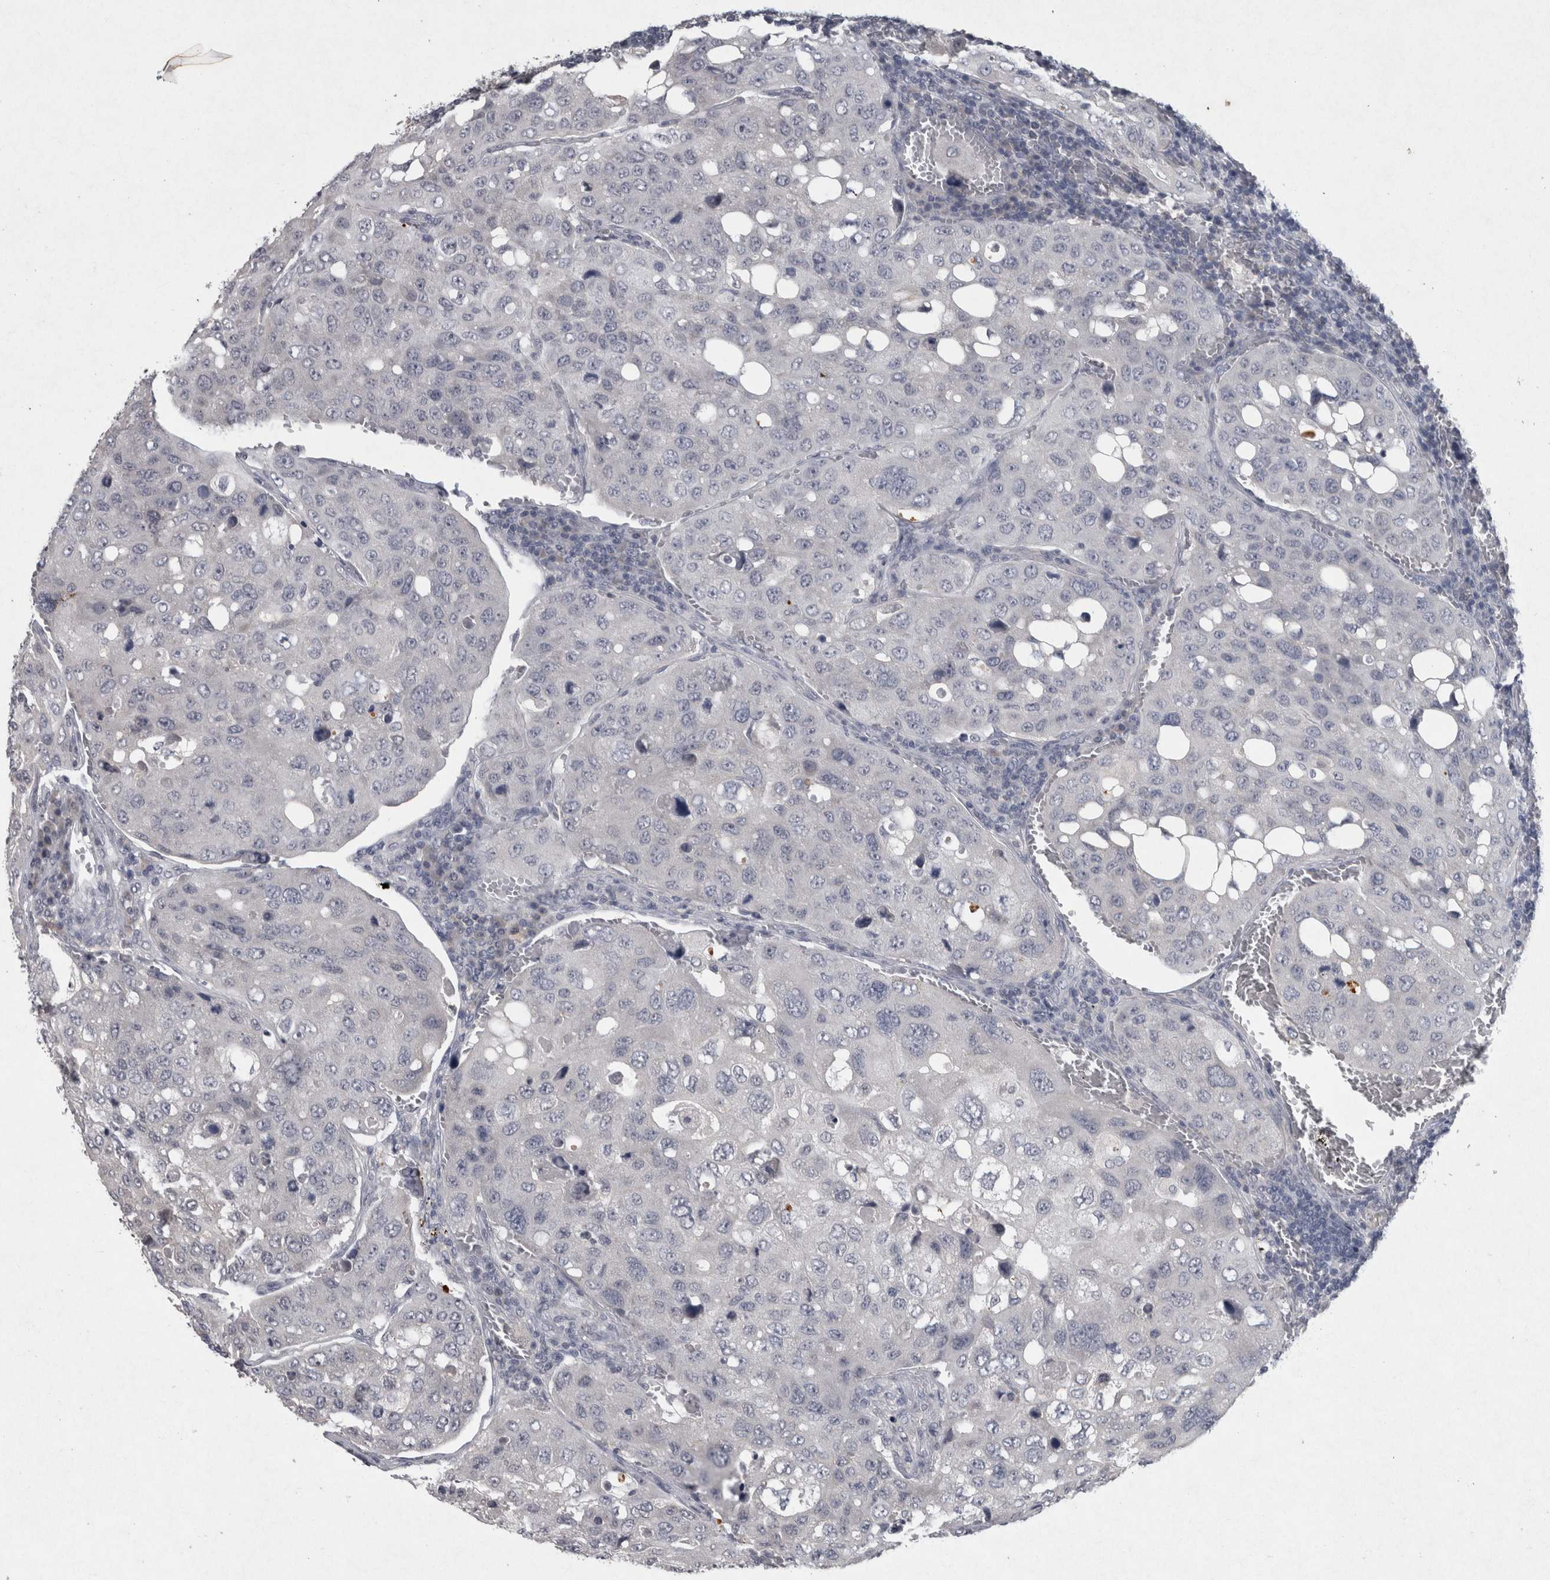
{"staining": {"intensity": "negative", "quantity": "none", "location": "none"}, "tissue": "urothelial cancer", "cell_type": "Tumor cells", "image_type": "cancer", "snomed": [{"axis": "morphology", "description": "Urothelial carcinoma, High grade"}, {"axis": "topography", "description": "Lymph node"}, {"axis": "topography", "description": "Urinary bladder"}], "caption": "Urothelial carcinoma (high-grade) stained for a protein using IHC demonstrates no staining tumor cells.", "gene": "WNT7A", "patient": {"sex": "male", "age": 51}}